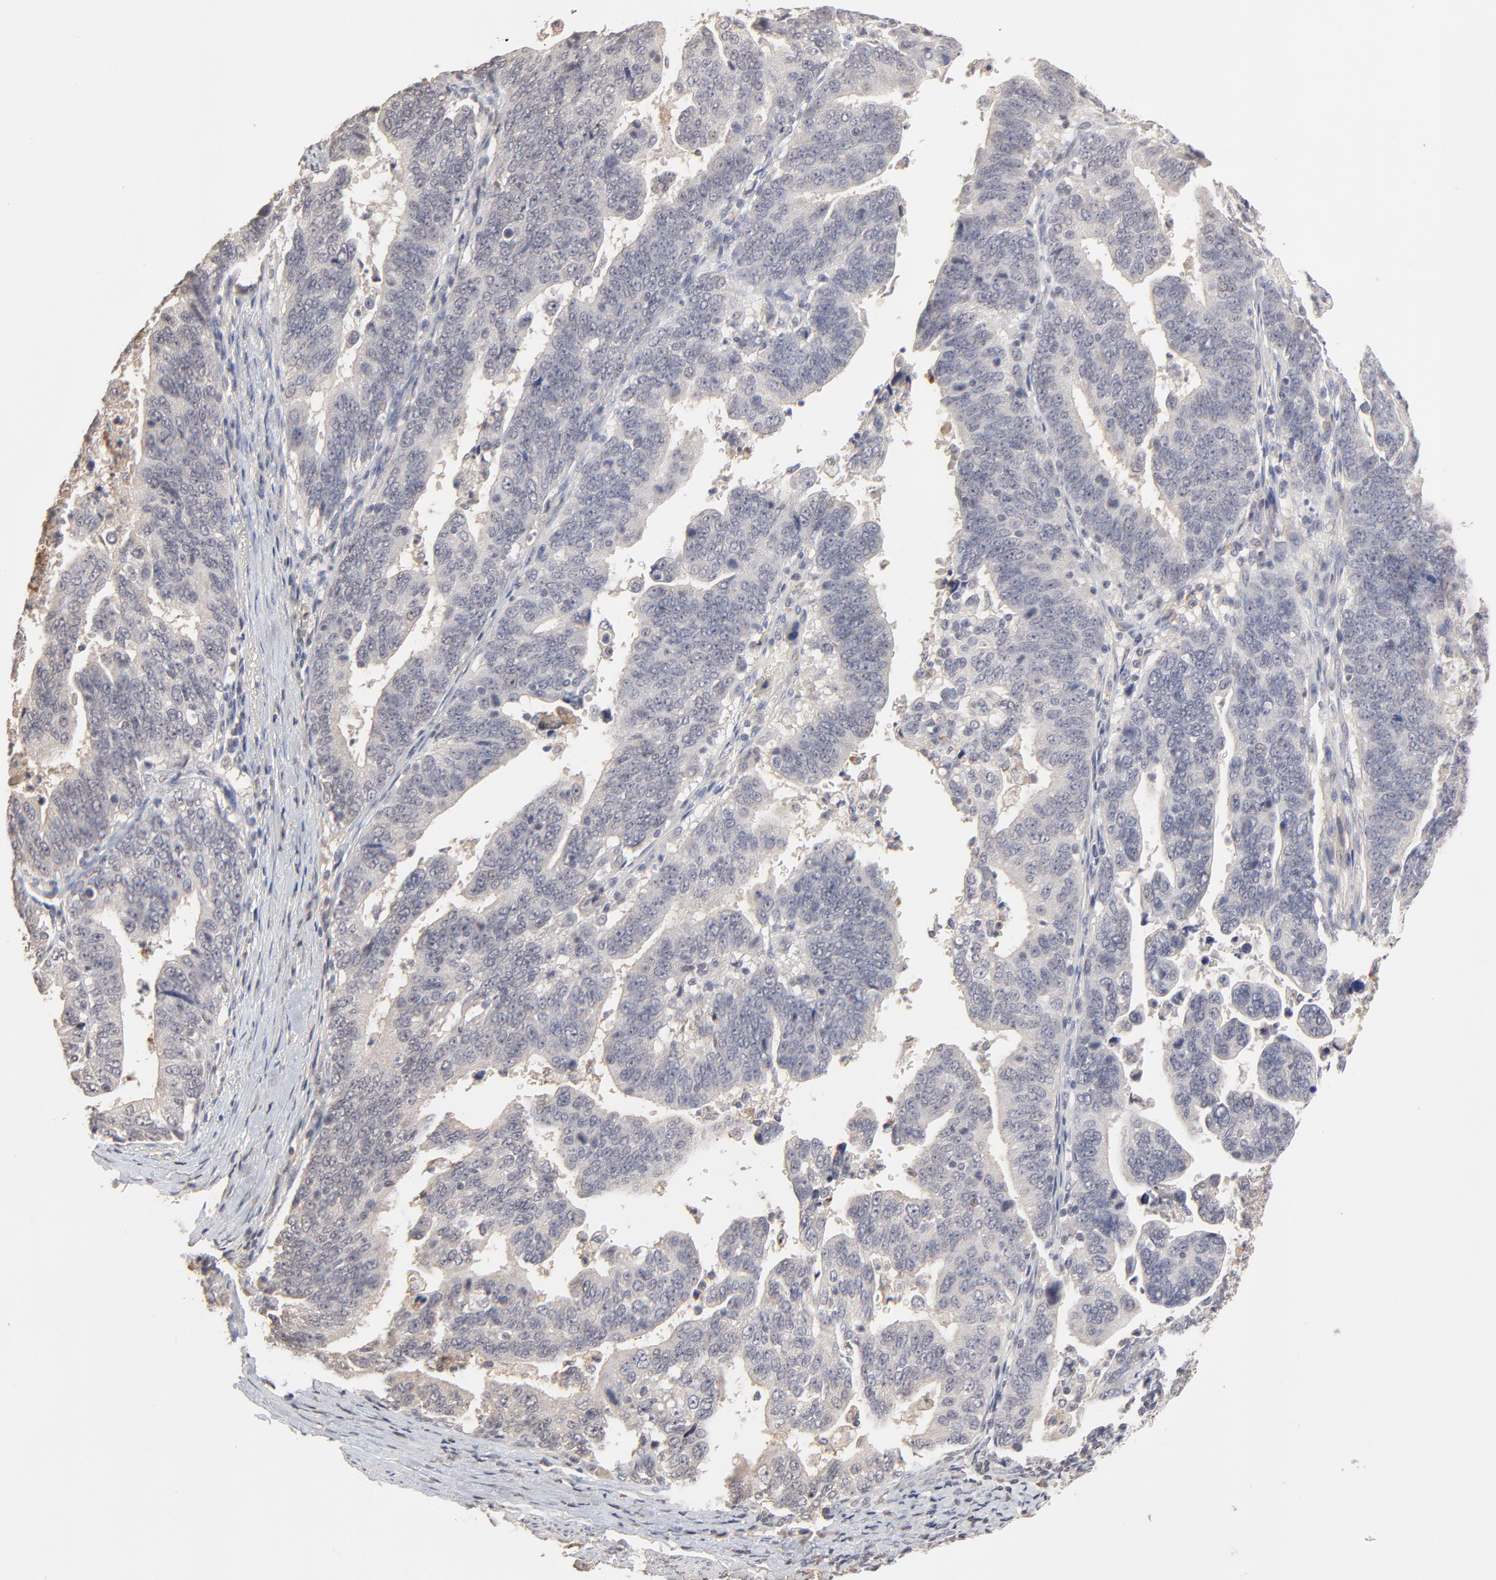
{"staining": {"intensity": "negative", "quantity": "none", "location": "none"}, "tissue": "stomach cancer", "cell_type": "Tumor cells", "image_type": "cancer", "snomed": [{"axis": "morphology", "description": "Adenocarcinoma, NOS"}, {"axis": "topography", "description": "Stomach, upper"}], "caption": "Stomach adenocarcinoma was stained to show a protein in brown. There is no significant expression in tumor cells.", "gene": "VPREB3", "patient": {"sex": "female", "age": 50}}